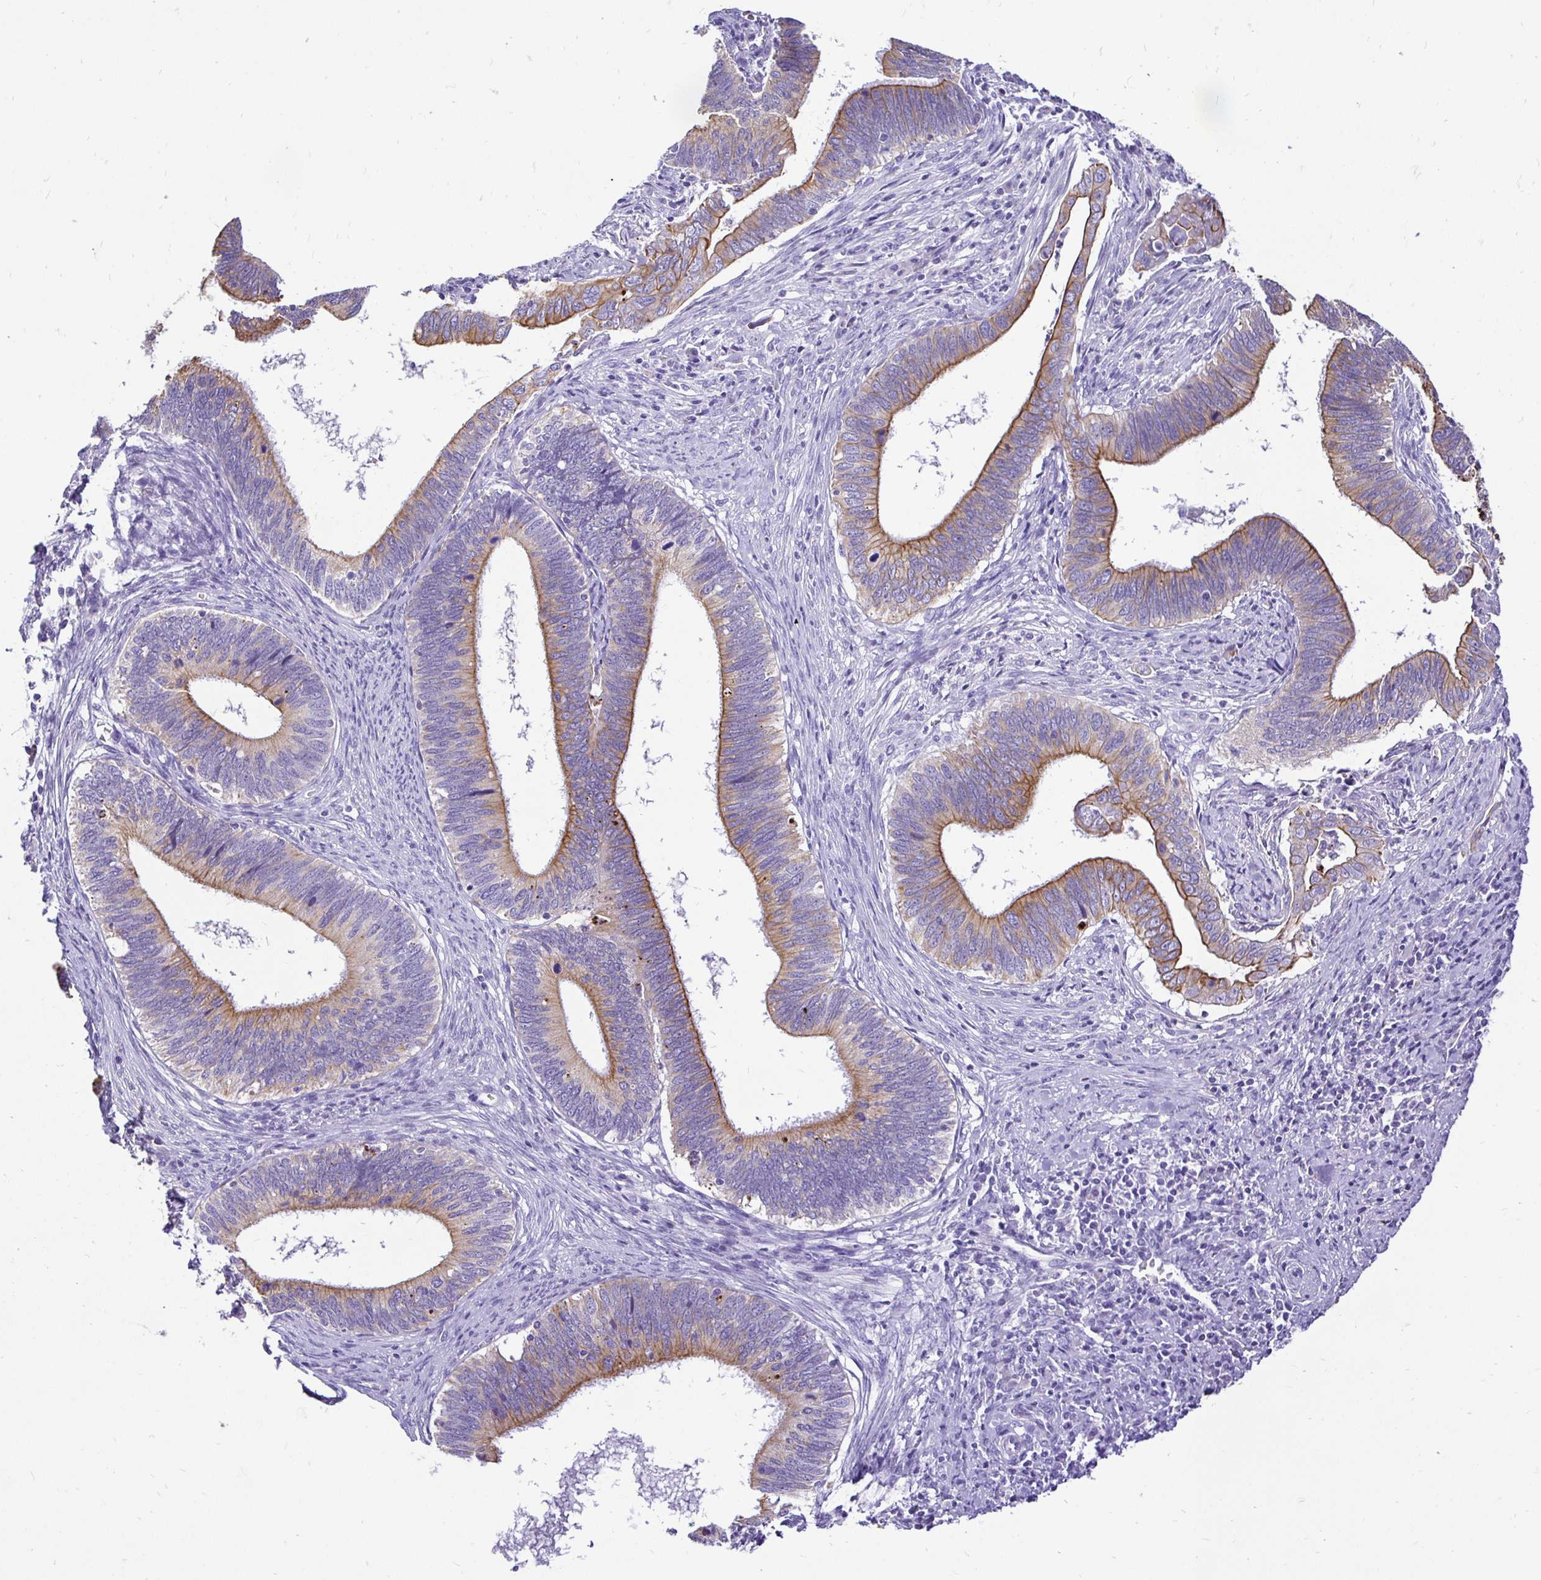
{"staining": {"intensity": "moderate", "quantity": "25%-75%", "location": "cytoplasmic/membranous"}, "tissue": "cervical cancer", "cell_type": "Tumor cells", "image_type": "cancer", "snomed": [{"axis": "morphology", "description": "Adenocarcinoma, NOS"}, {"axis": "topography", "description": "Cervix"}], "caption": "IHC histopathology image of cervical adenocarcinoma stained for a protein (brown), which shows medium levels of moderate cytoplasmic/membranous staining in approximately 25%-75% of tumor cells.", "gene": "TAF1D", "patient": {"sex": "female", "age": 42}}